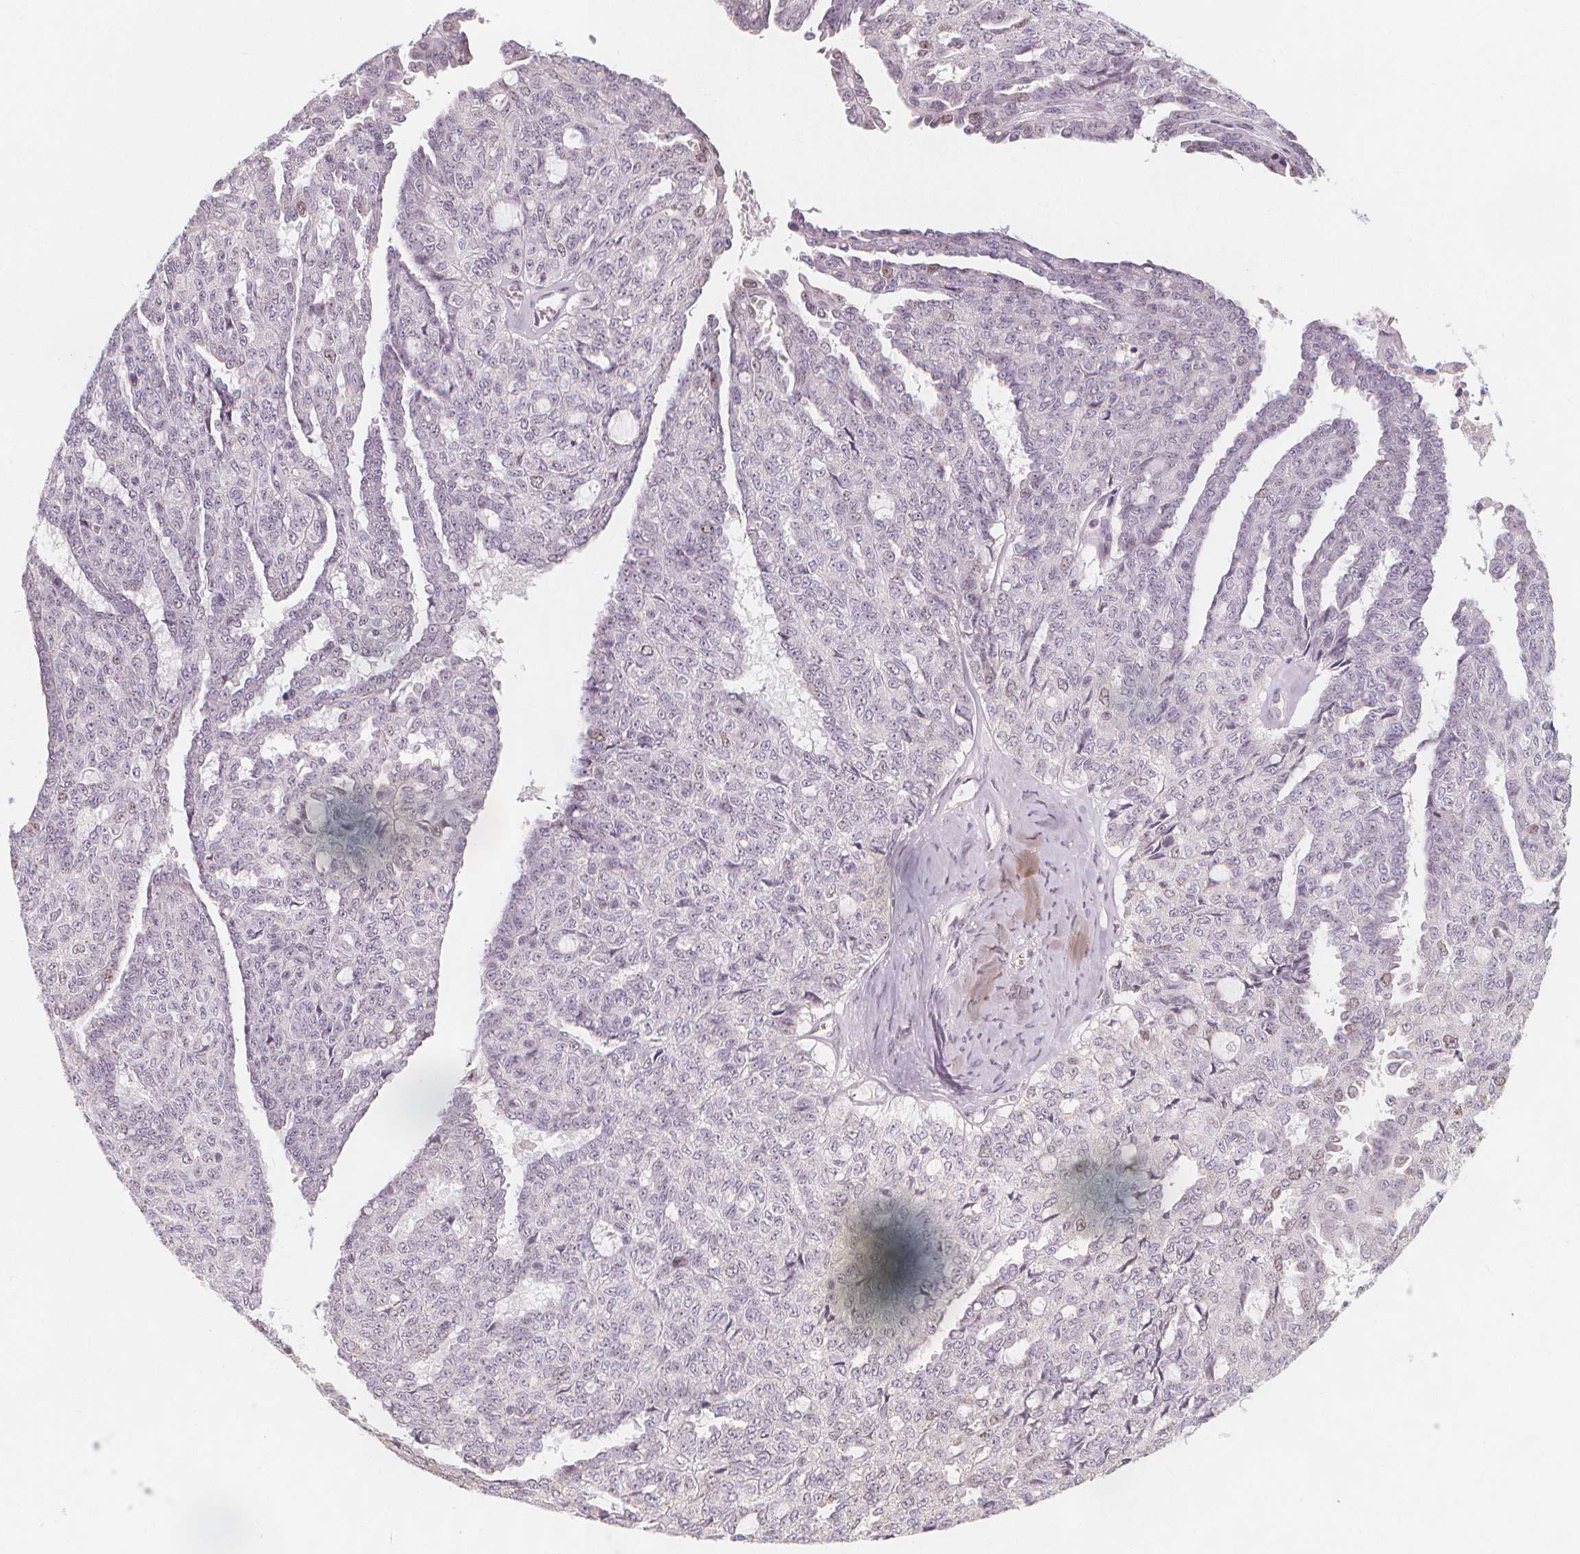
{"staining": {"intensity": "weak", "quantity": "<25%", "location": "nuclear"}, "tissue": "ovarian cancer", "cell_type": "Tumor cells", "image_type": "cancer", "snomed": [{"axis": "morphology", "description": "Cystadenocarcinoma, serous, NOS"}, {"axis": "topography", "description": "Ovary"}], "caption": "Immunohistochemical staining of ovarian serous cystadenocarcinoma demonstrates no significant expression in tumor cells.", "gene": "TIPIN", "patient": {"sex": "female", "age": 71}}